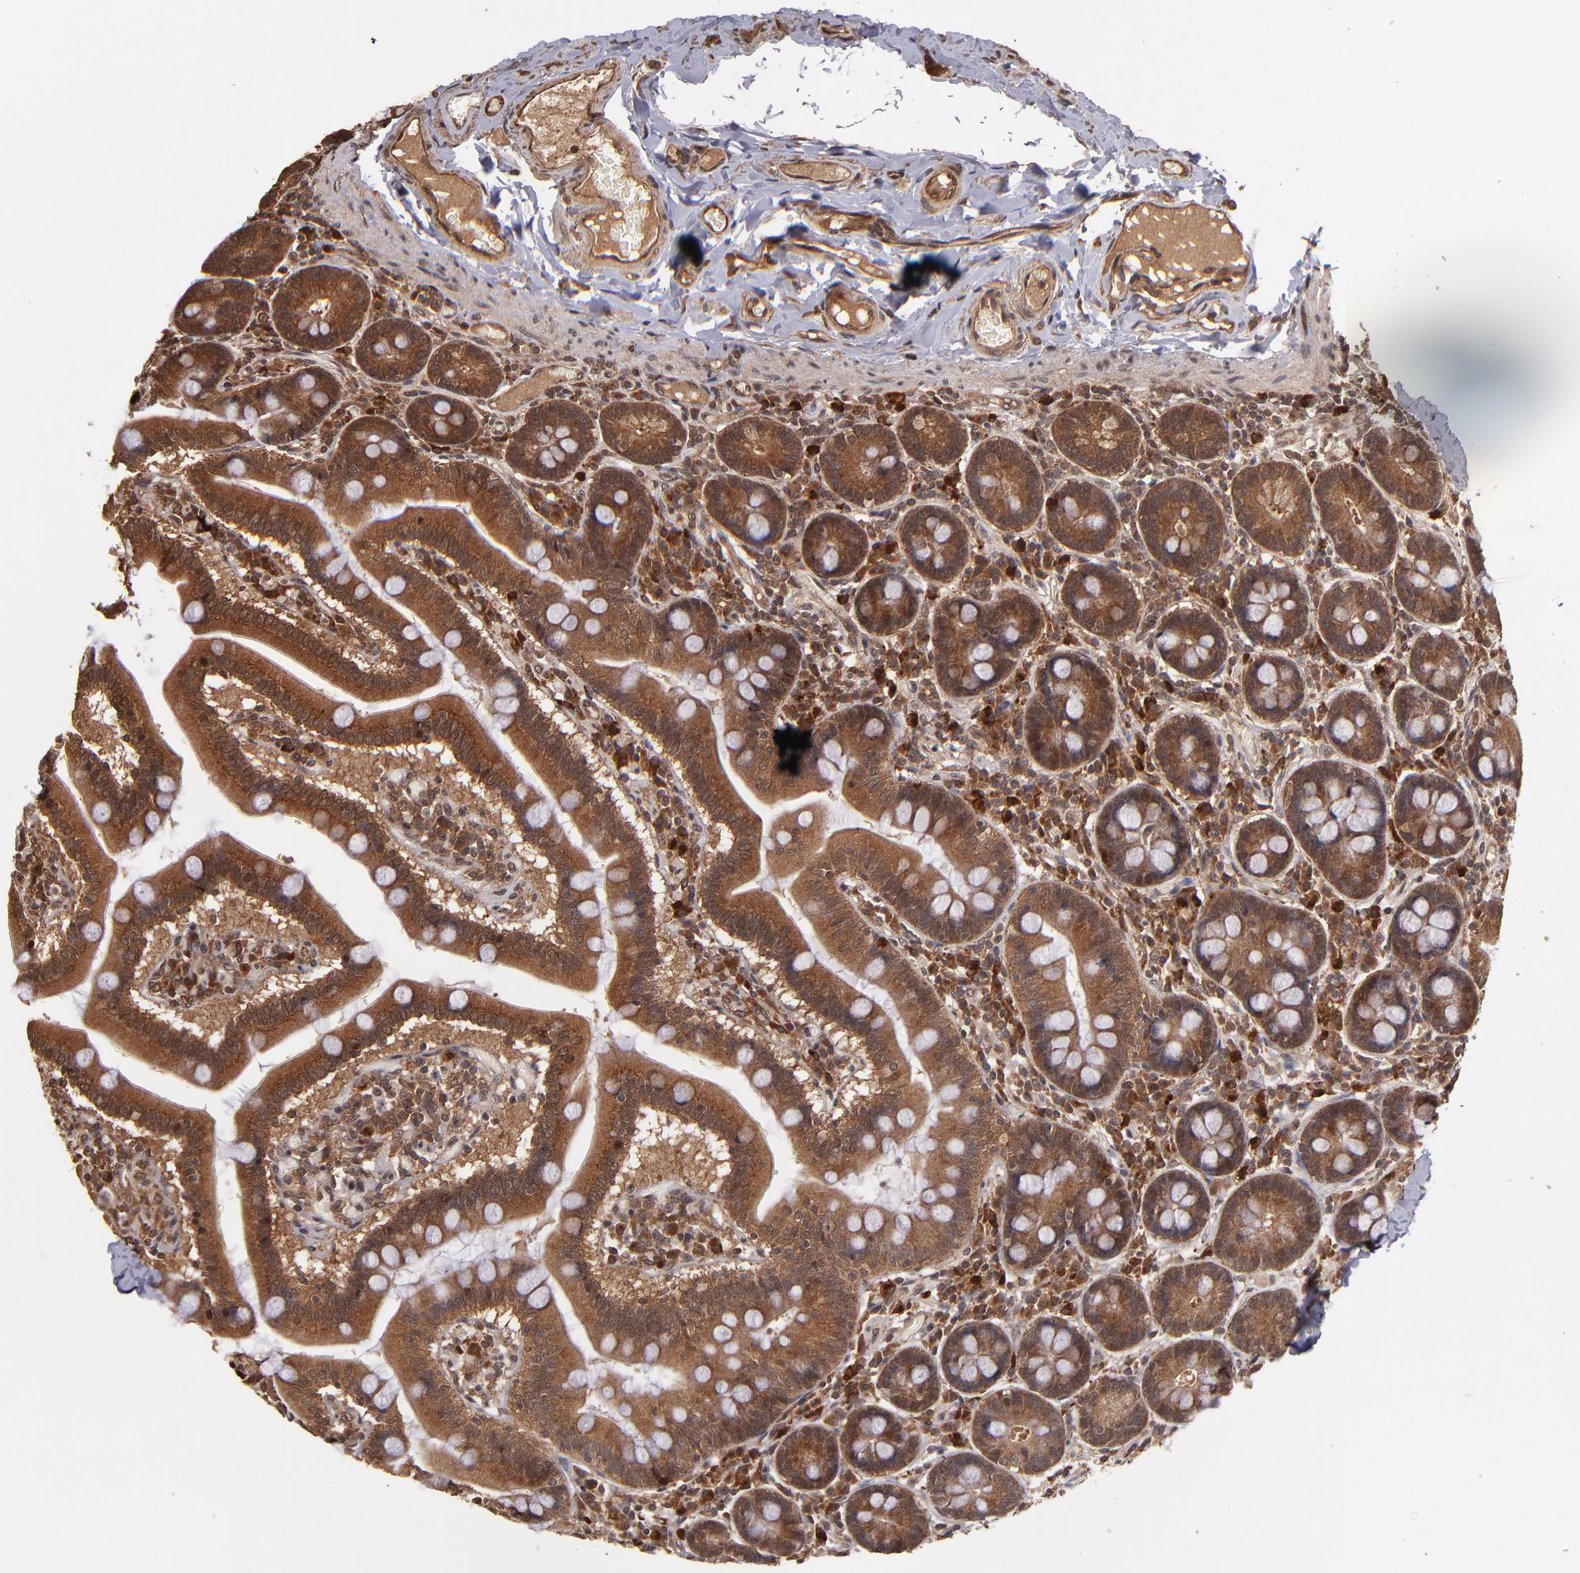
{"staining": {"intensity": "strong", "quantity": ">75%", "location": "cytoplasmic/membranous"}, "tissue": "duodenum", "cell_type": "Glandular cells", "image_type": "normal", "snomed": [{"axis": "morphology", "description": "Normal tissue, NOS"}, {"axis": "topography", "description": "Duodenum"}], "caption": "Protein staining of normal duodenum exhibits strong cytoplasmic/membranous expression in about >75% of glandular cells. Using DAB (brown) and hematoxylin (blue) stains, captured at high magnification using brightfield microscopy.", "gene": "NFE2L2", "patient": {"sex": "male", "age": 66}}